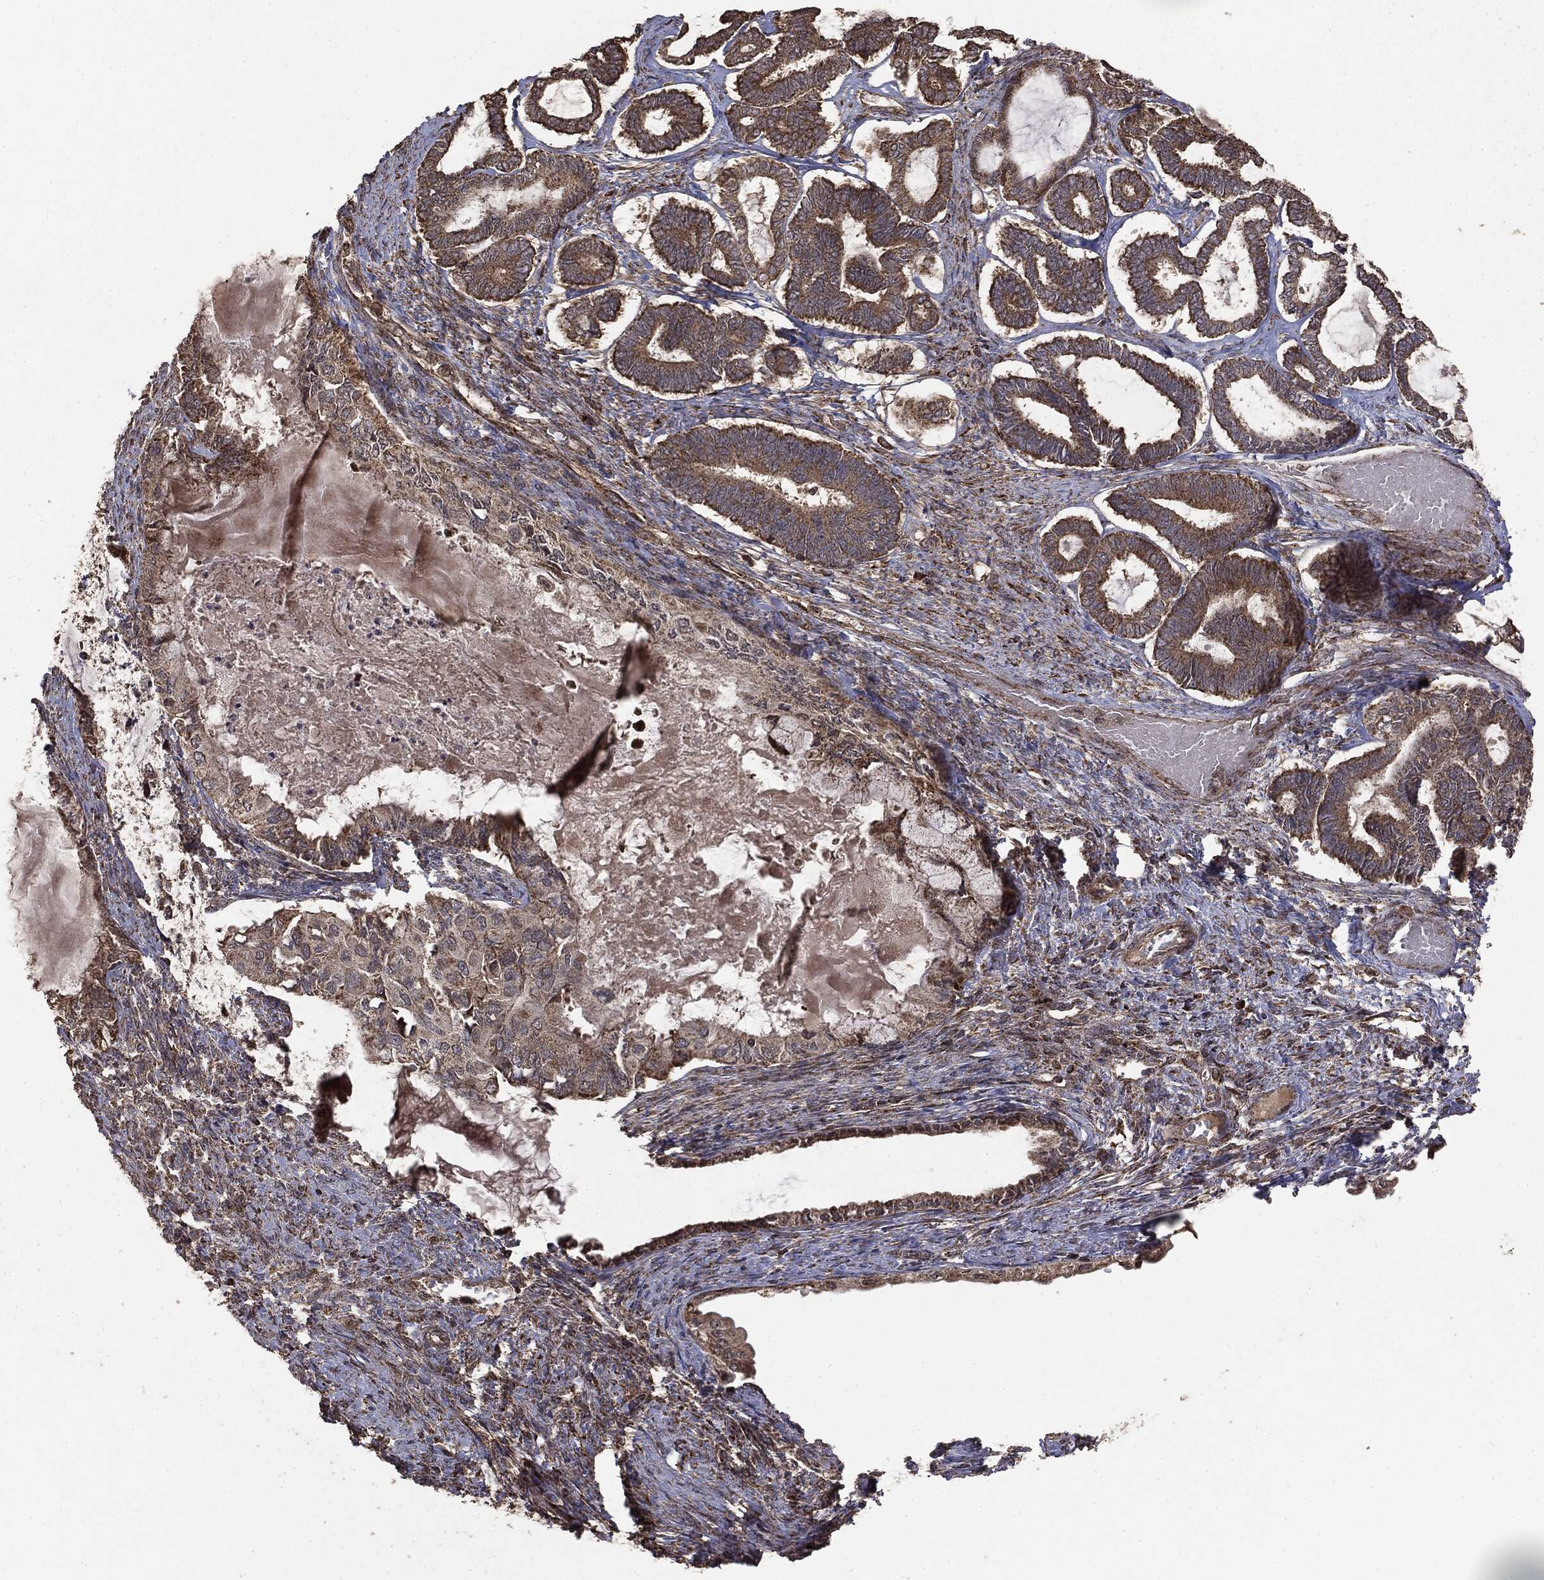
{"staining": {"intensity": "strong", "quantity": ">75%", "location": "cytoplasmic/membranous"}, "tissue": "ovarian cancer", "cell_type": "Tumor cells", "image_type": "cancer", "snomed": [{"axis": "morphology", "description": "Carcinoma, endometroid"}, {"axis": "topography", "description": "Ovary"}], "caption": "This is a micrograph of immunohistochemistry (IHC) staining of endometroid carcinoma (ovarian), which shows strong staining in the cytoplasmic/membranous of tumor cells.", "gene": "MTOR", "patient": {"sex": "female", "age": 70}}